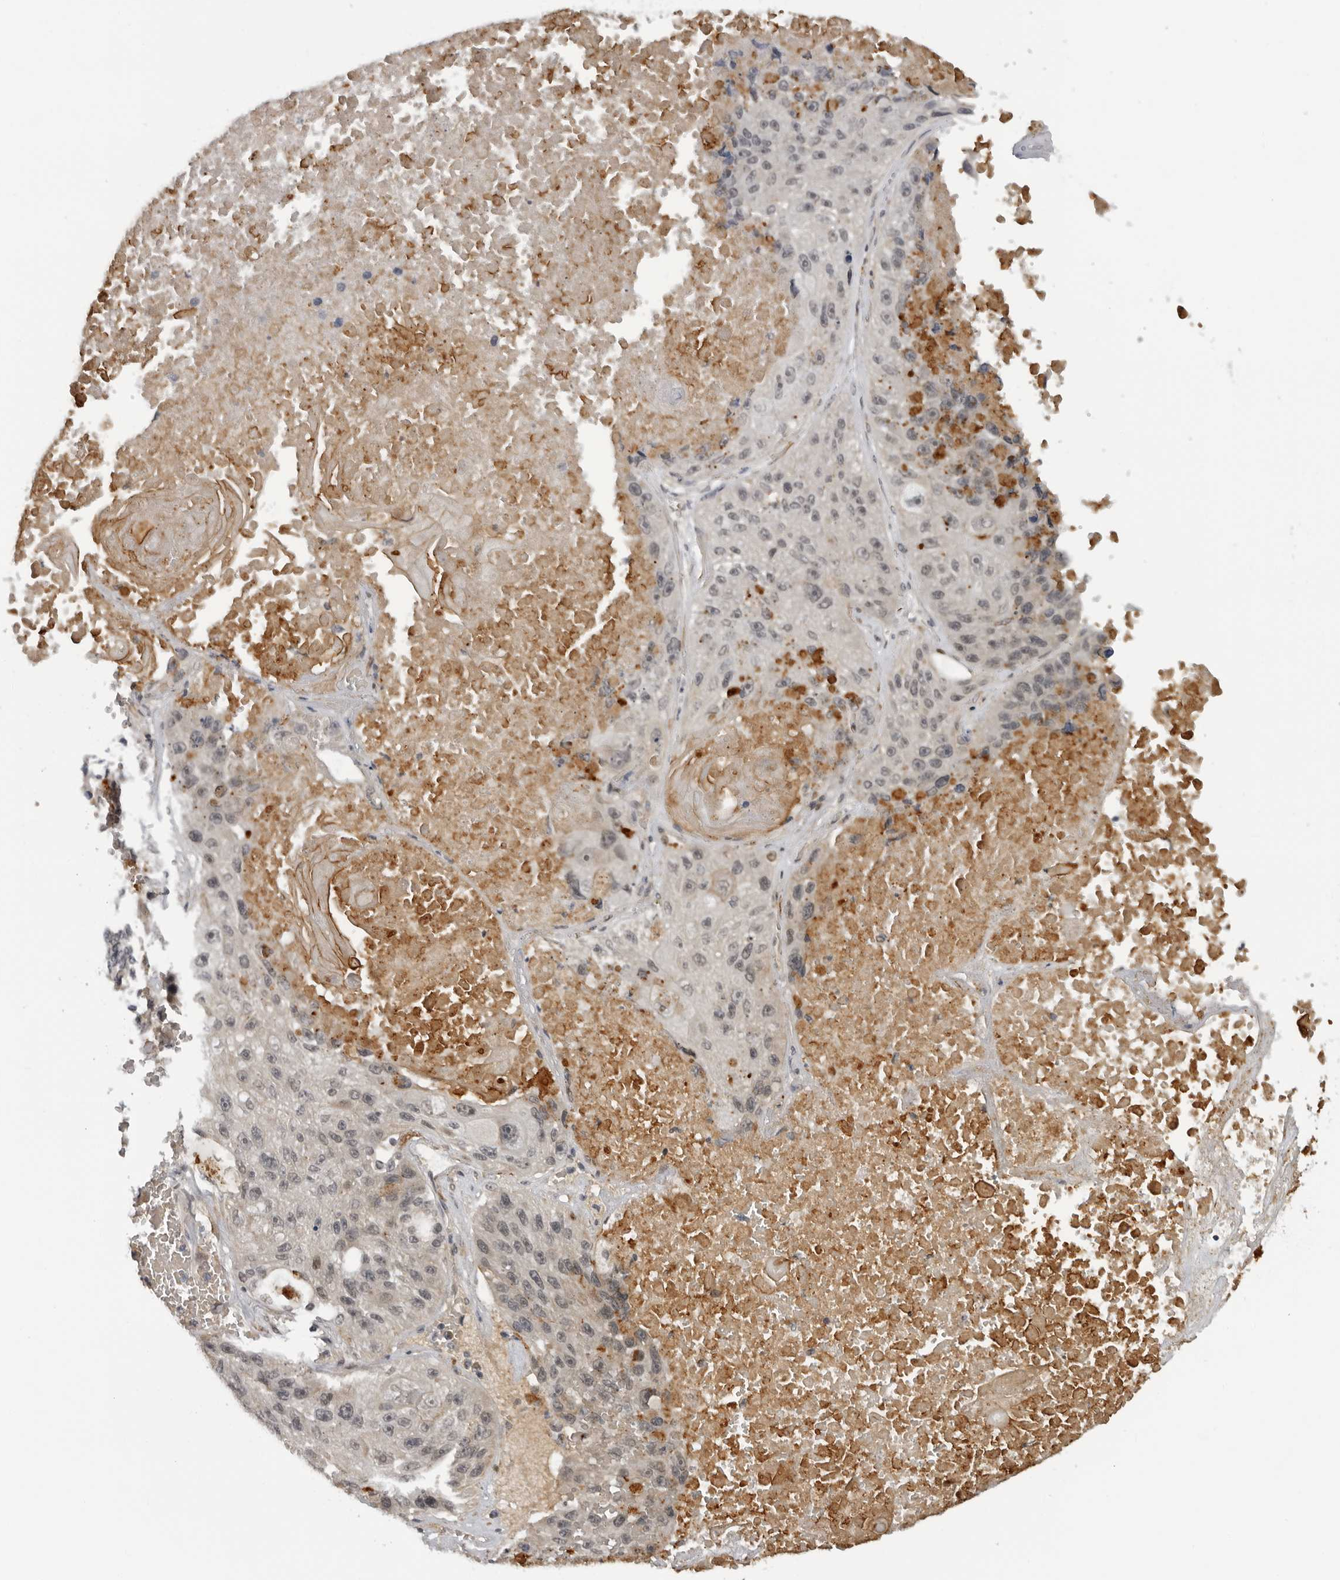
{"staining": {"intensity": "negative", "quantity": "none", "location": "none"}, "tissue": "lung cancer", "cell_type": "Tumor cells", "image_type": "cancer", "snomed": [{"axis": "morphology", "description": "Squamous cell carcinoma, NOS"}, {"axis": "topography", "description": "Lung"}], "caption": "Tumor cells show no significant positivity in lung squamous cell carcinoma.", "gene": "ALPK2", "patient": {"sex": "male", "age": 61}}